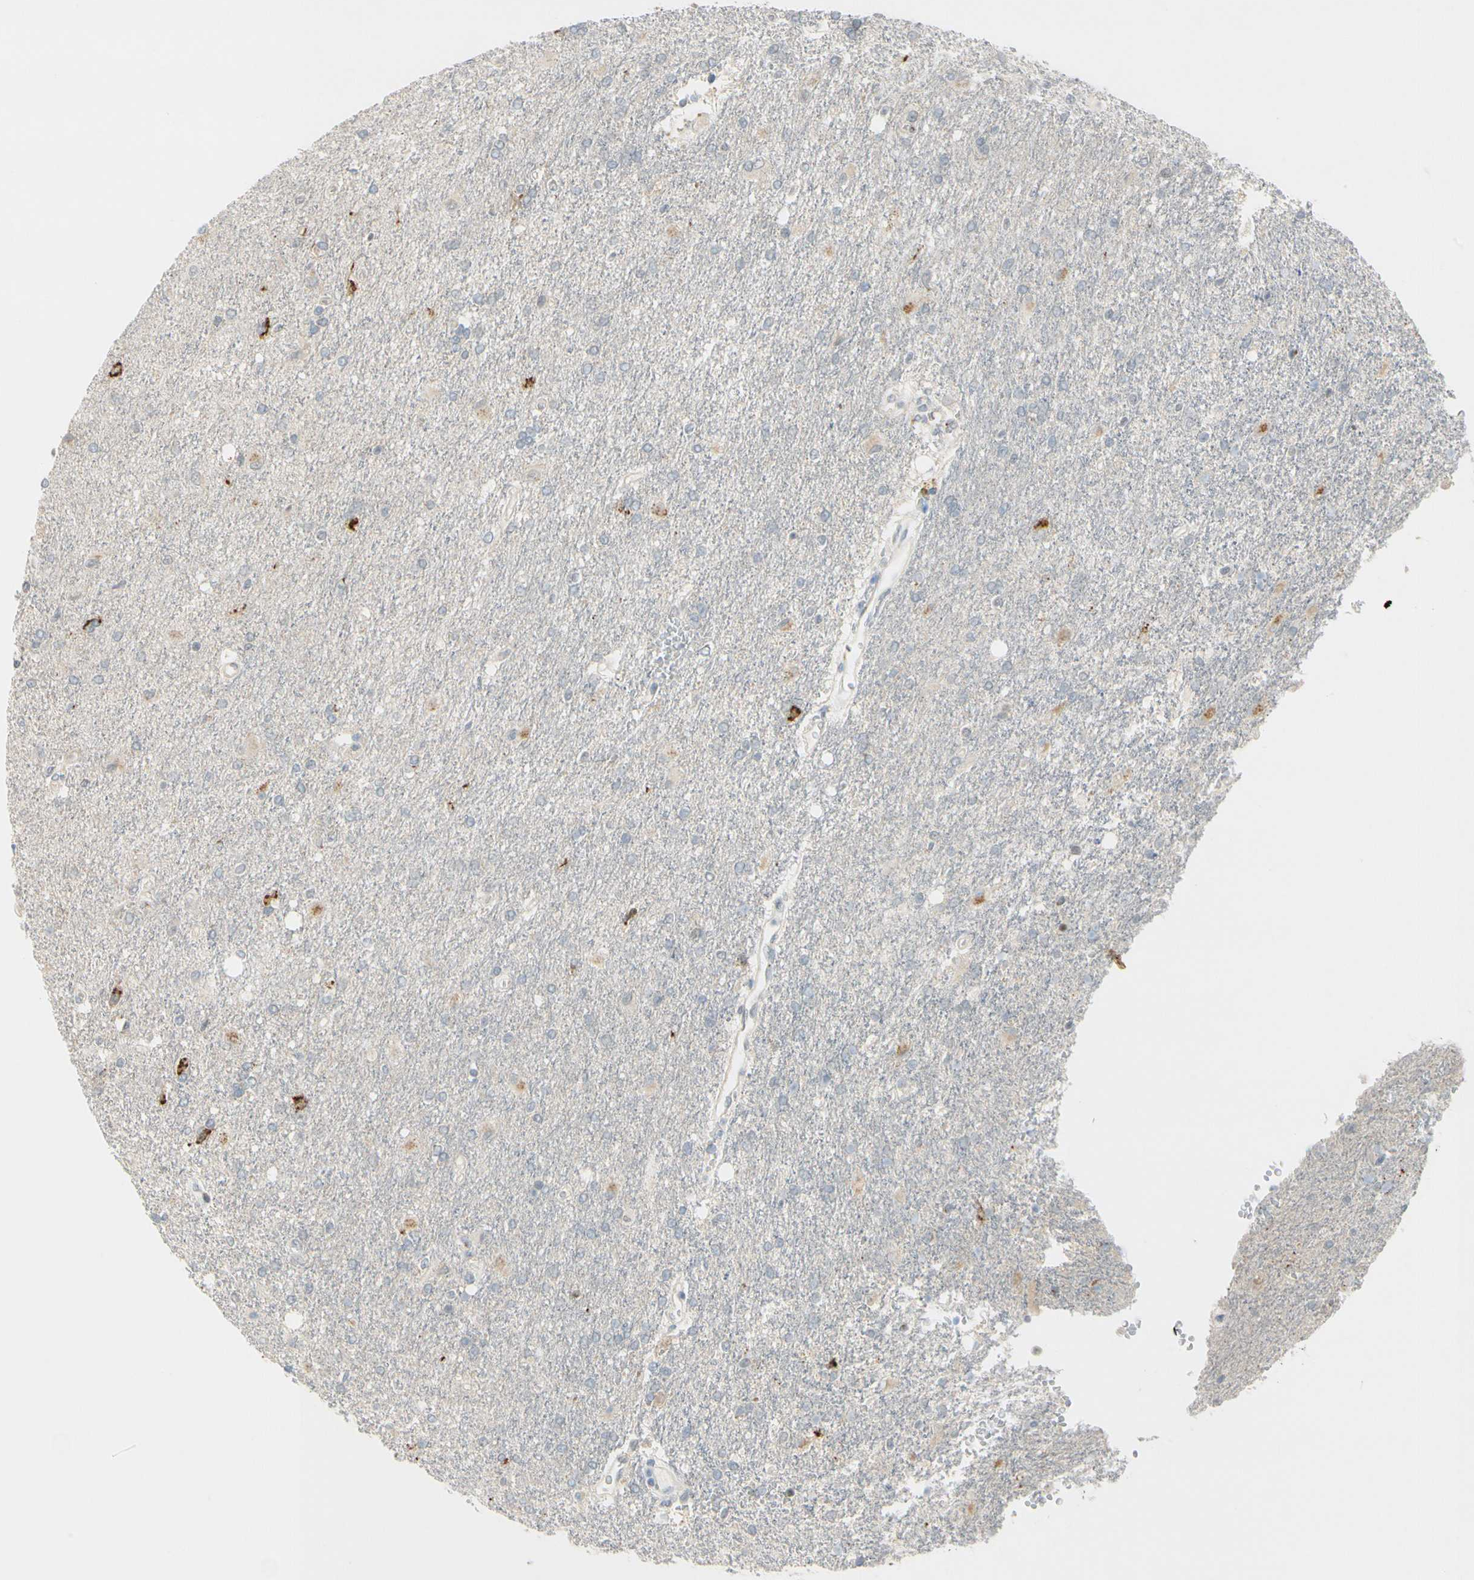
{"staining": {"intensity": "strong", "quantity": "<25%", "location": "cytoplasmic/membranous"}, "tissue": "glioma", "cell_type": "Tumor cells", "image_type": "cancer", "snomed": [{"axis": "morphology", "description": "Glioma, malignant, High grade"}, {"axis": "topography", "description": "Brain"}], "caption": "Malignant glioma (high-grade) stained with immunohistochemistry (IHC) reveals strong cytoplasmic/membranous positivity in approximately <25% of tumor cells.", "gene": "B4GALNT1", "patient": {"sex": "male", "age": 71}}